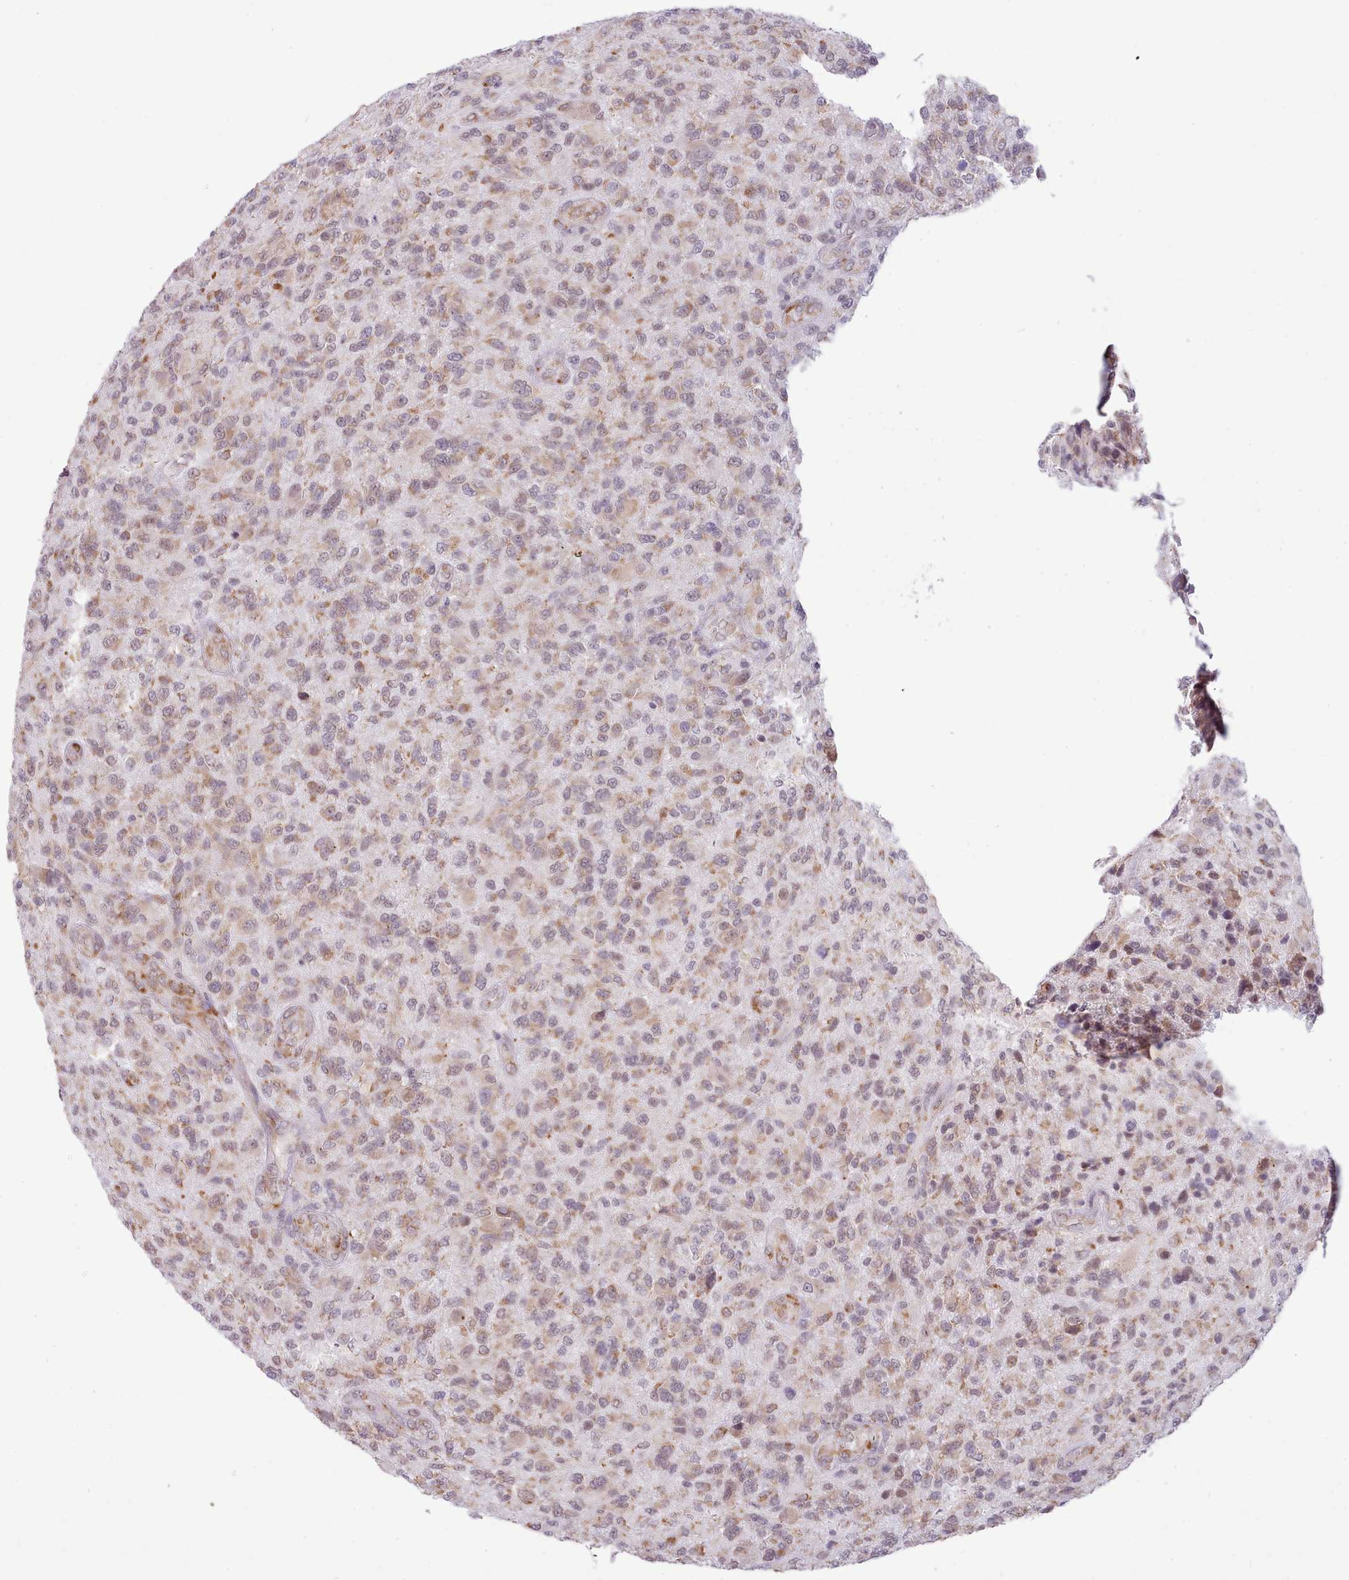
{"staining": {"intensity": "moderate", "quantity": "25%-75%", "location": "cytoplasmic/membranous,nuclear"}, "tissue": "glioma", "cell_type": "Tumor cells", "image_type": "cancer", "snomed": [{"axis": "morphology", "description": "Glioma, malignant, High grade"}, {"axis": "topography", "description": "Brain"}], "caption": "Glioma was stained to show a protein in brown. There is medium levels of moderate cytoplasmic/membranous and nuclear positivity in approximately 25%-75% of tumor cells. Ihc stains the protein in brown and the nuclei are stained blue.", "gene": "SEC61B", "patient": {"sex": "male", "age": 47}}